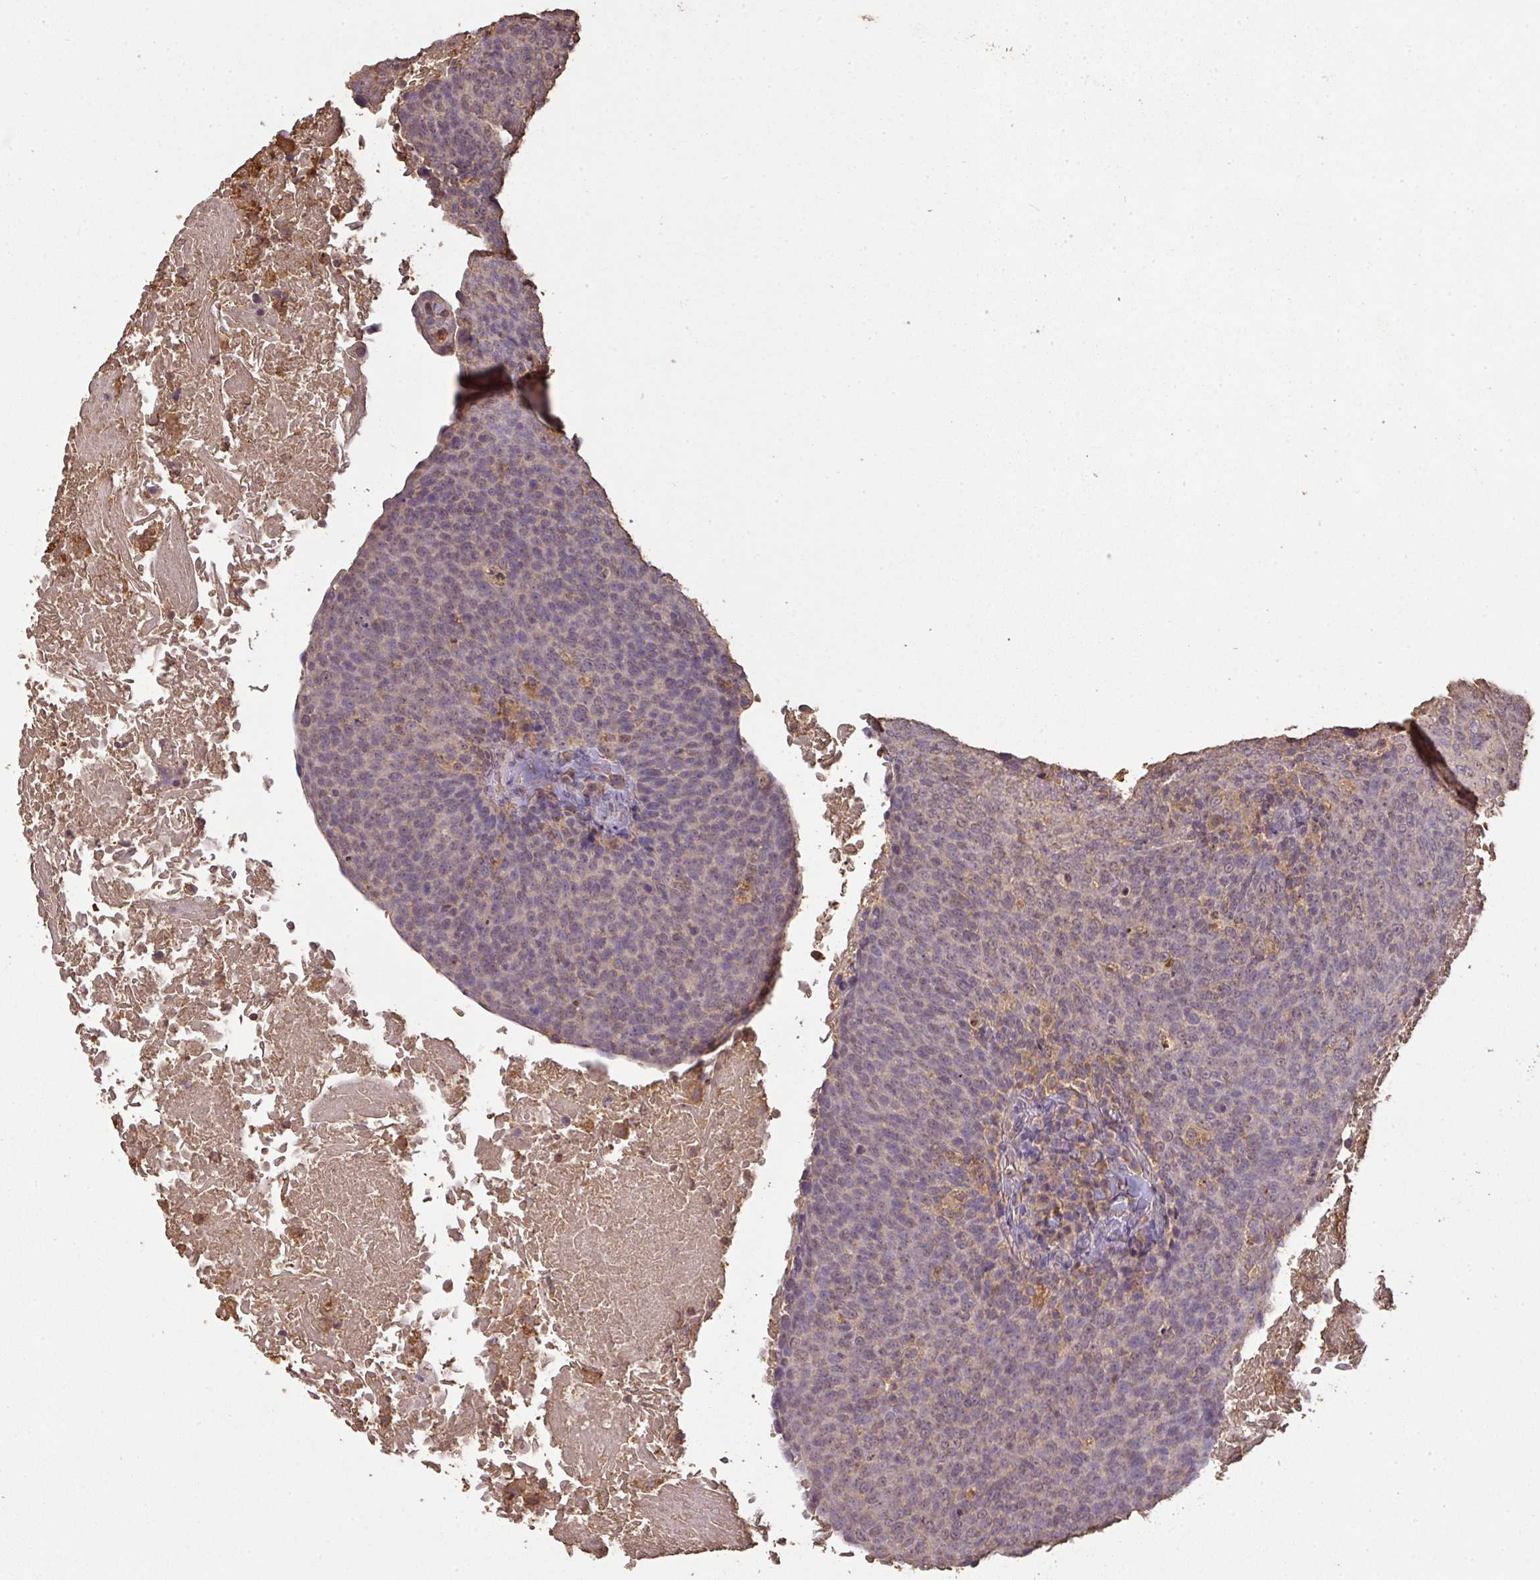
{"staining": {"intensity": "weak", "quantity": "<25%", "location": "cytoplasmic/membranous"}, "tissue": "head and neck cancer", "cell_type": "Tumor cells", "image_type": "cancer", "snomed": [{"axis": "morphology", "description": "Squamous cell carcinoma, NOS"}, {"axis": "morphology", "description": "Squamous cell carcinoma, metastatic, NOS"}, {"axis": "topography", "description": "Lymph node"}, {"axis": "topography", "description": "Head-Neck"}], "caption": "Protein analysis of head and neck cancer displays no significant expression in tumor cells.", "gene": "ATAT1", "patient": {"sex": "male", "age": 62}}